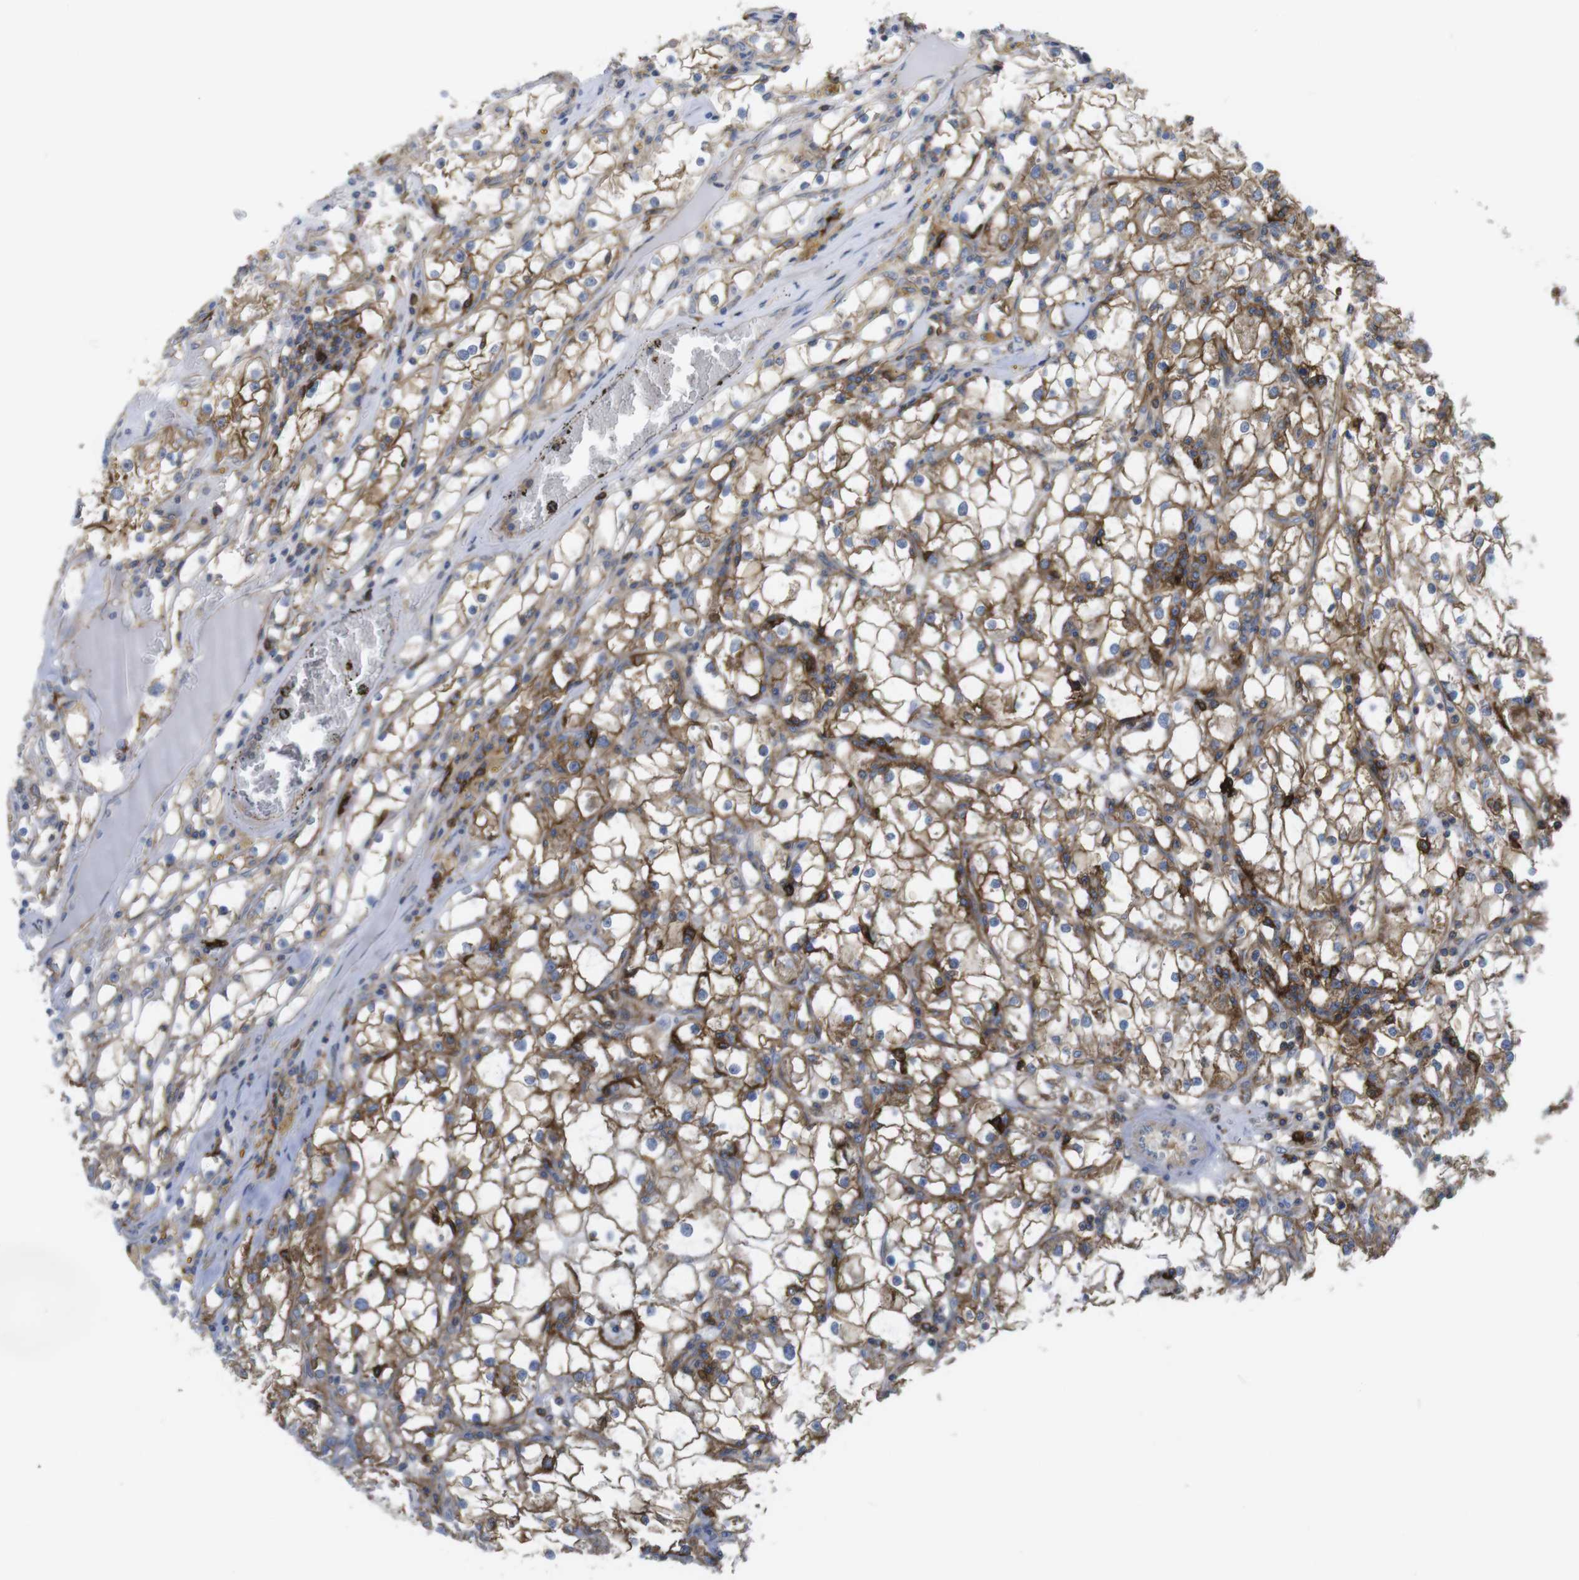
{"staining": {"intensity": "moderate", "quantity": "25%-75%", "location": "cytoplasmic/membranous"}, "tissue": "renal cancer", "cell_type": "Tumor cells", "image_type": "cancer", "snomed": [{"axis": "morphology", "description": "Adenocarcinoma, NOS"}, {"axis": "topography", "description": "Kidney"}], "caption": "Protein analysis of renal cancer (adenocarcinoma) tissue reveals moderate cytoplasmic/membranous expression in approximately 25%-75% of tumor cells. The staining was performed using DAB to visualize the protein expression in brown, while the nuclei were stained in blue with hematoxylin (Magnification: 20x).", "gene": "CCR6", "patient": {"sex": "male", "age": 56}}